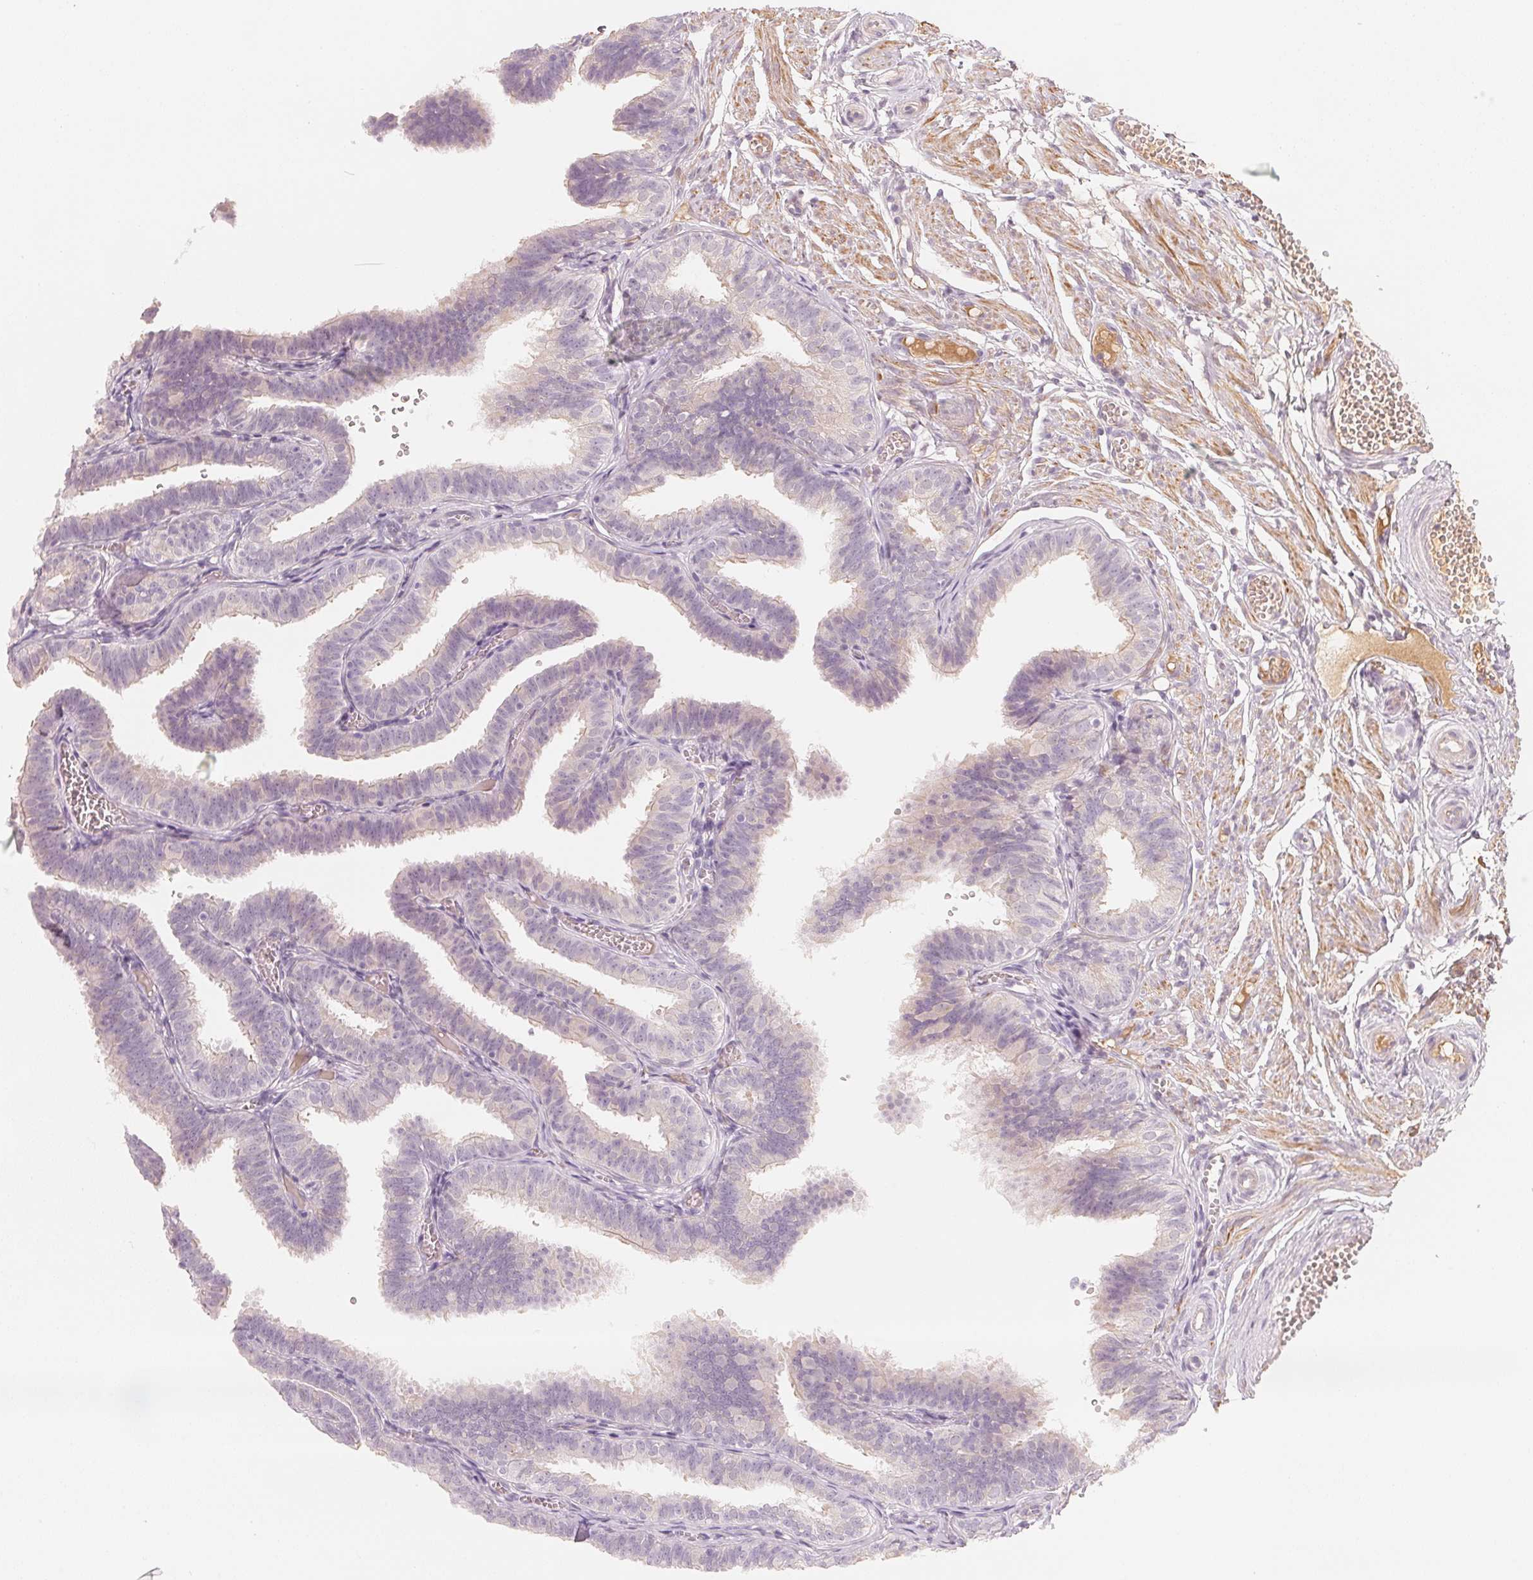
{"staining": {"intensity": "negative", "quantity": "none", "location": "none"}, "tissue": "fallopian tube", "cell_type": "Glandular cells", "image_type": "normal", "snomed": [{"axis": "morphology", "description": "Normal tissue, NOS"}, {"axis": "topography", "description": "Fallopian tube"}], "caption": "Glandular cells are negative for protein expression in benign human fallopian tube.", "gene": "CFHR2", "patient": {"sex": "female", "age": 25}}